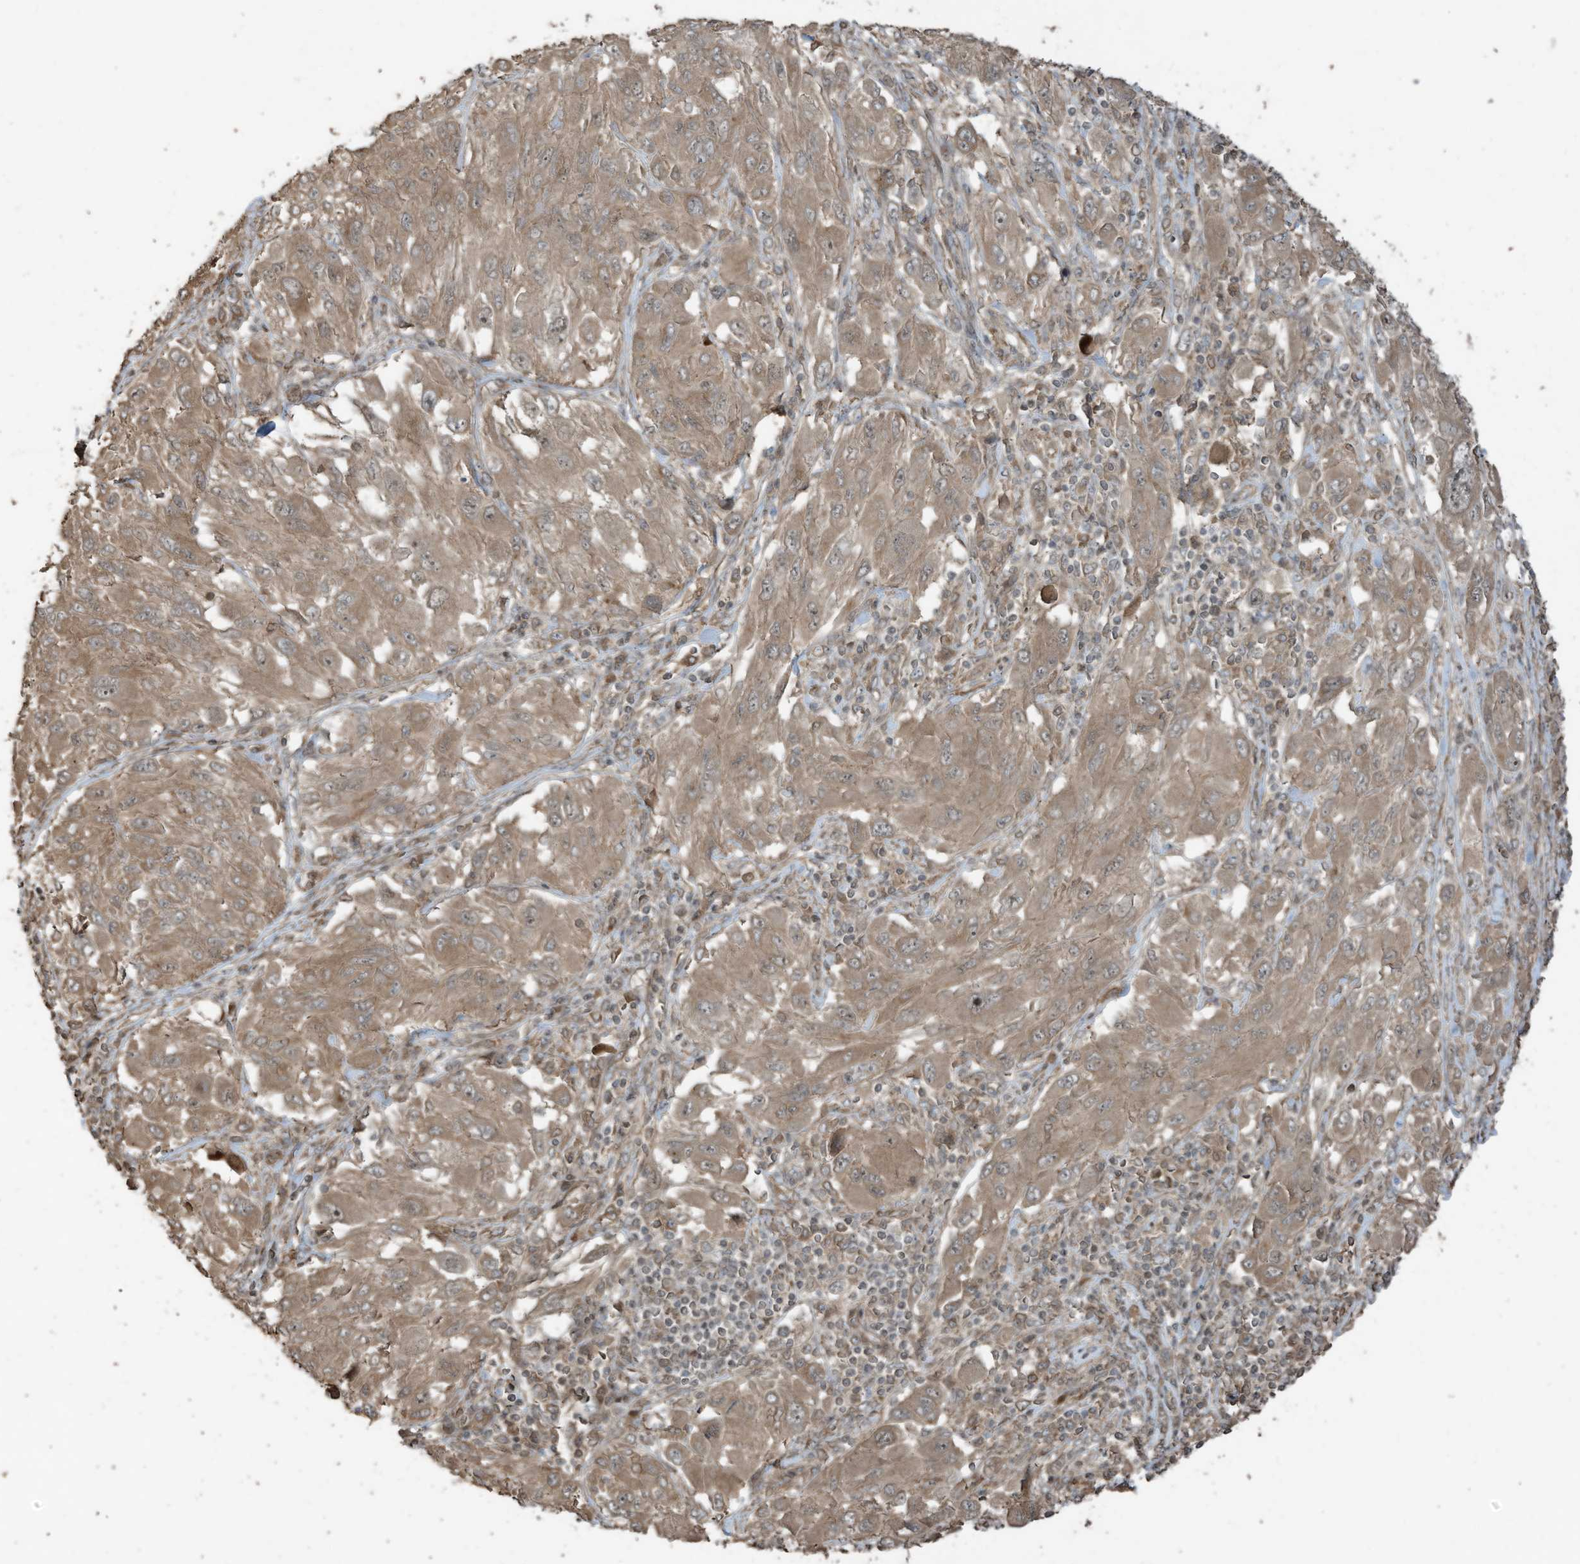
{"staining": {"intensity": "moderate", "quantity": ">75%", "location": "cytoplasmic/membranous"}, "tissue": "melanoma", "cell_type": "Tumor cells", "image_type": "cancer", "snomed": [{"axis": "morphology", "description": "Malignant melanoma, NOS"}, {"axis": "topography", "description": "Skin"}], "caption": "Melanoma stained for a protein exhibits moderate cytoplasmic/membranous positivity in tumor cells.", "gene": "ZNF653", "patient": {"sex": "female", "age": 91}}